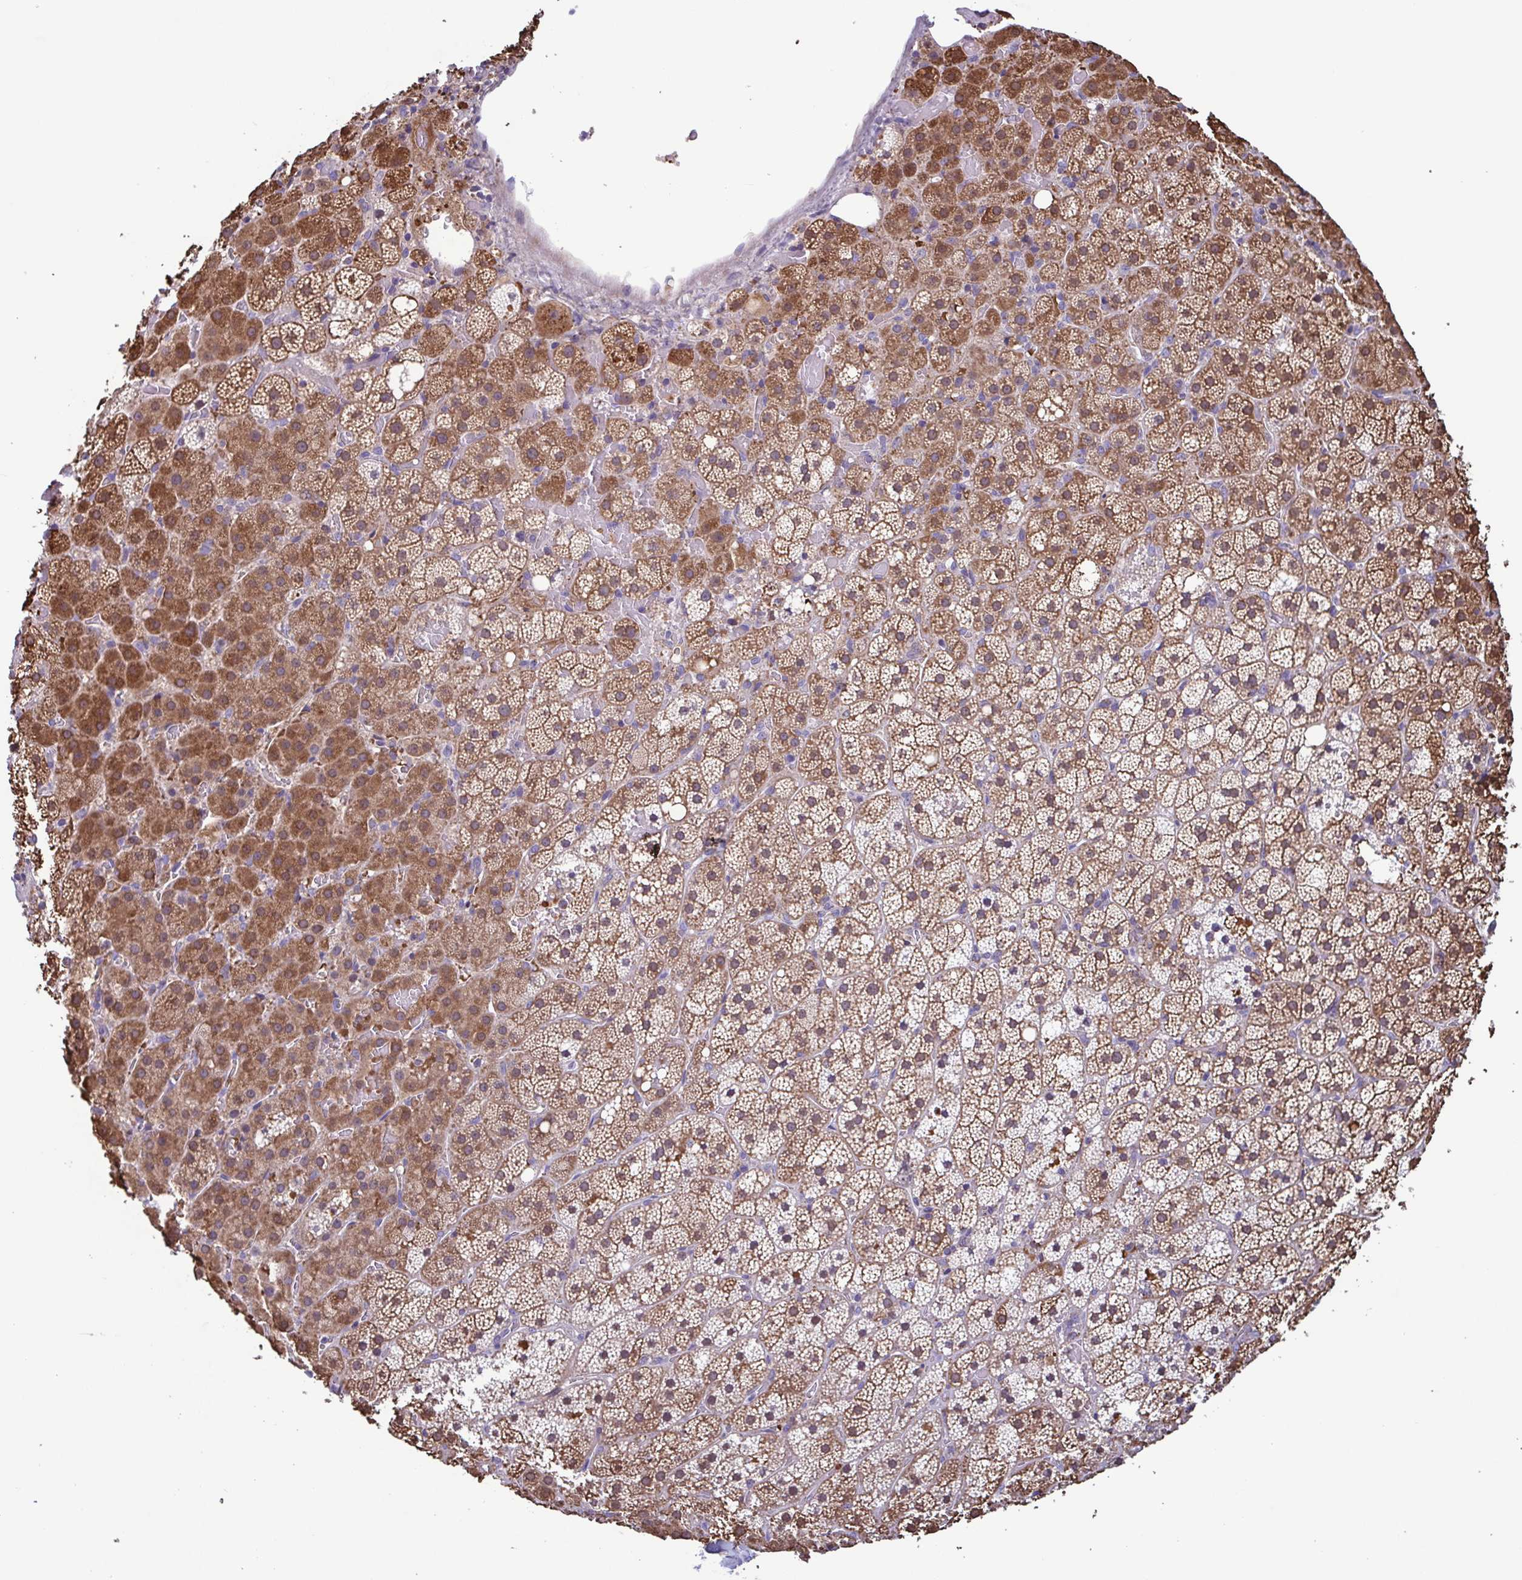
{"staining": {"intensity": "strong", "quantity": "25%-75%", "location": "cytoplasmic/membranous"}, "tissue": "adrenal gland", "cell_type": "Glandular cells", "image_type": "normal", "snomed": [{"axis": "morphology", "description": "Normal tissue, NOS"}, {"axis": "topography", "description": "Adrenal gland"}], "caption": "High-magnification brightfield microscopy of normal adrenal gland stained with DAB (brown) and counterstained with hematoxylin (blue). glandular cells exhibit strong cytoplasmic/membranous staining is present in approximately25%-75% of cells. (Stains: DAB in brown, nuclei in blue, Microscopy: brightfield microscopy at high magnification).", "gene": "F13B", "patient": {"sex": "male", "age": 53}}